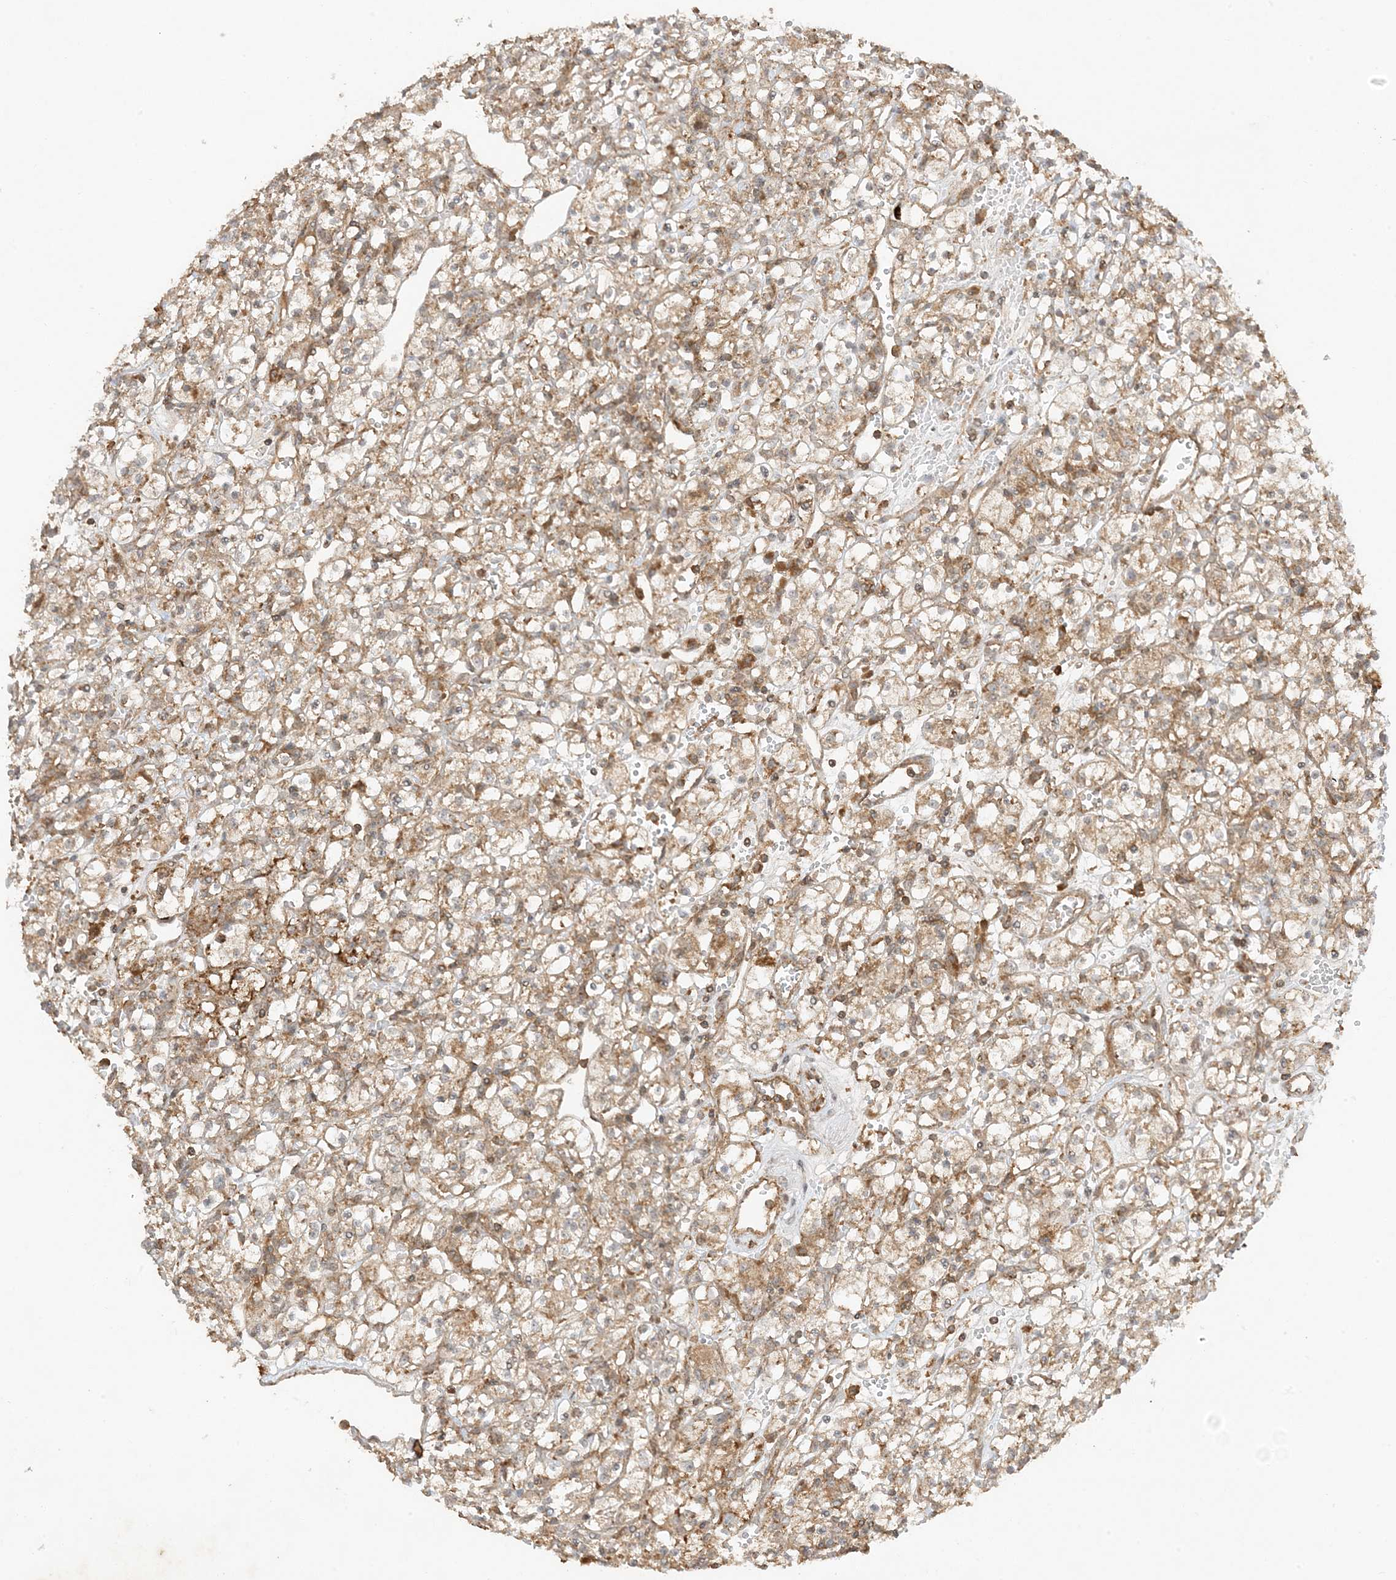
{"staining": {"intensity": "weak", "quantity": "<25%", "location": "cytoplasmic/membranous"}, "tissue": "renal cancer", "cell_type": "Tumor cells", "image_type": "cancer", "snomed": [{"axis": "morphology", "description": "Adenocarcinoma, NOS"}, {"axis": "topography", "description": "Kidney"}], "caption": "The histopathology image shows no staining of tumor cells in renal cancer.", "gene": "XRN1", "patient": {"sex": "female", "age": 59}}